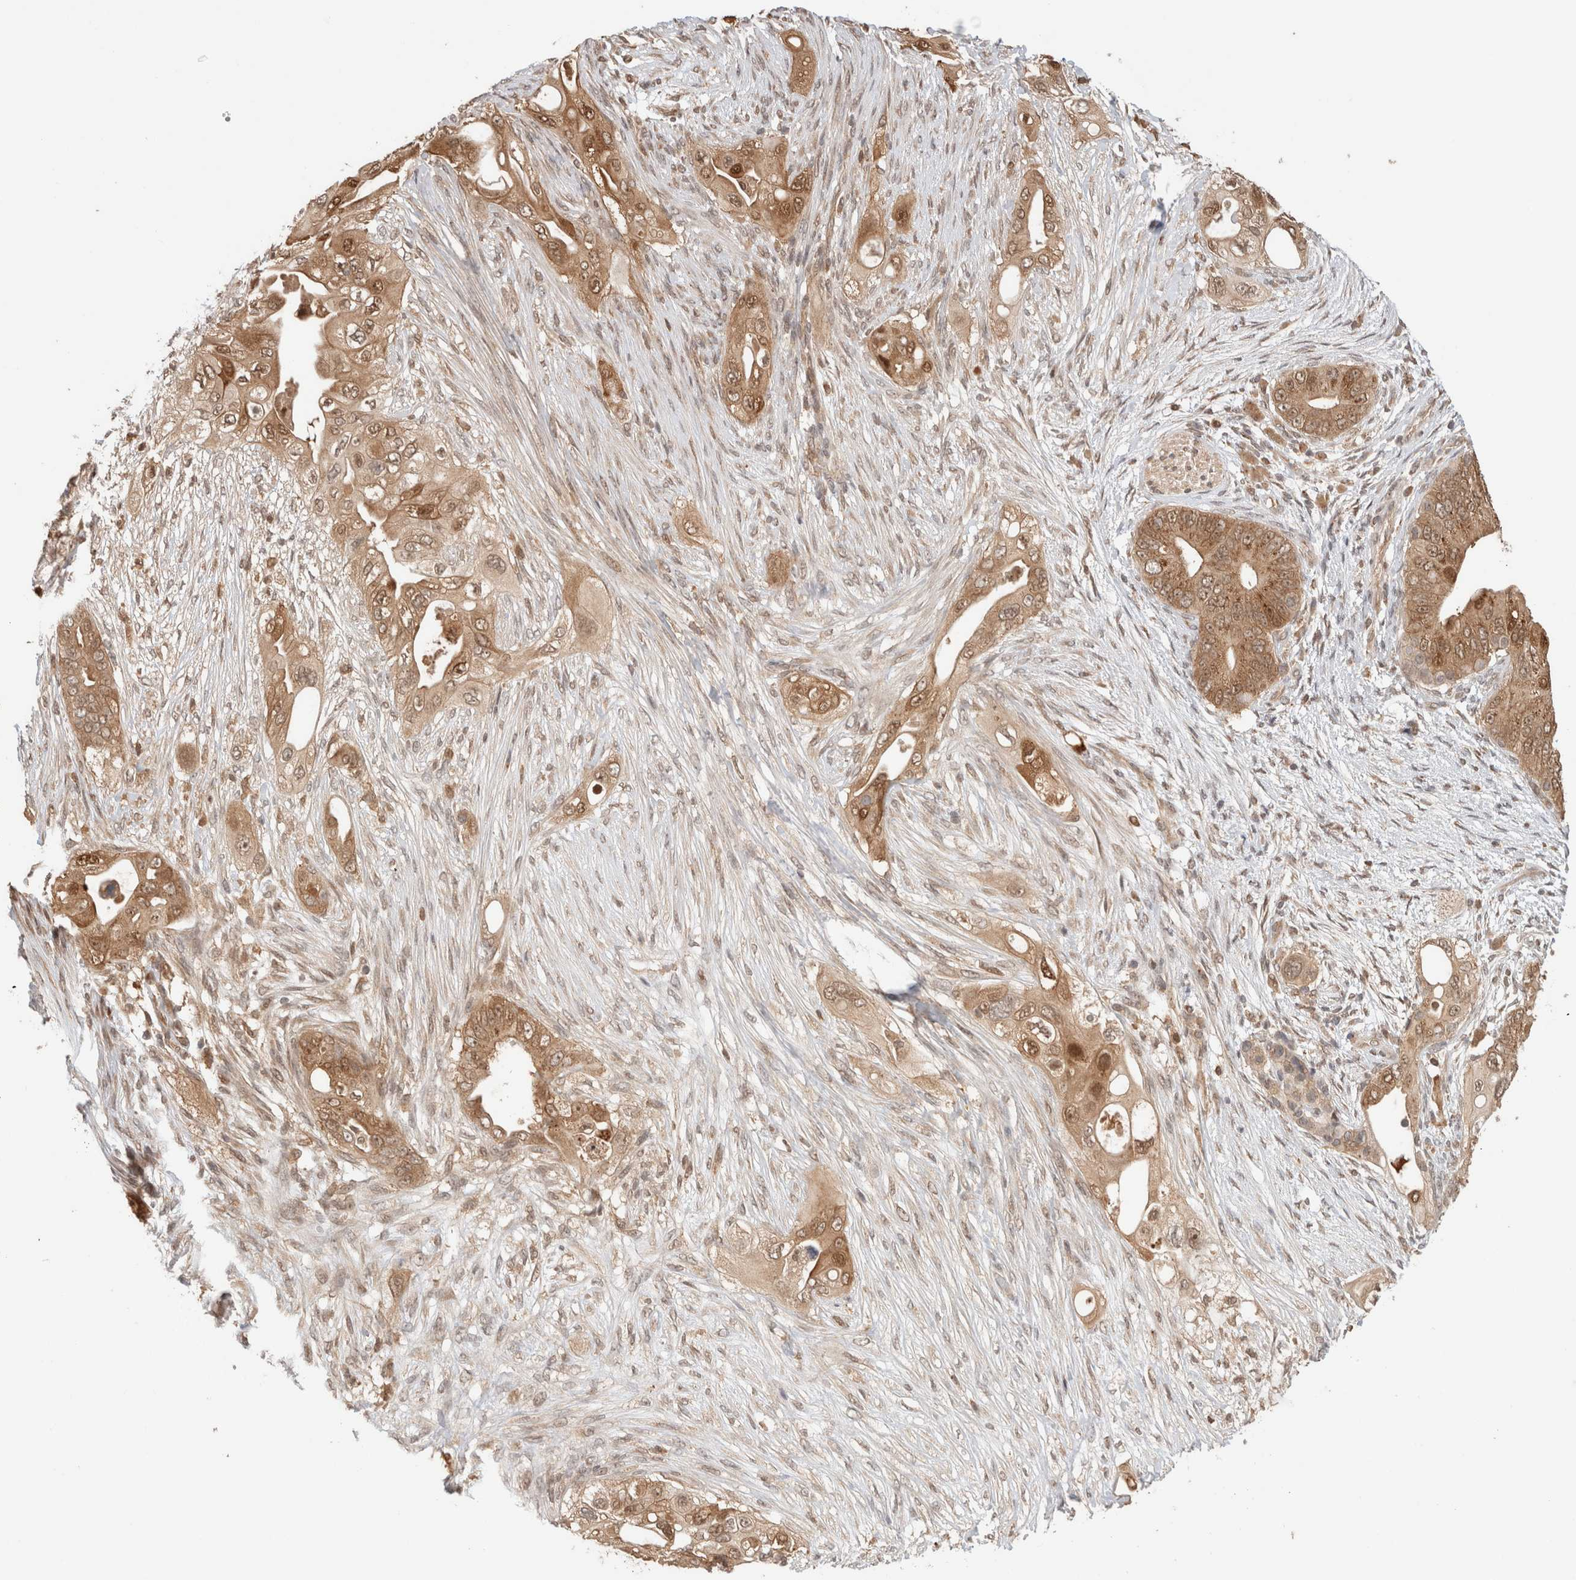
{"staining": {"intensity": "moderate", "quantity": ">75%", "location": "cytoplasmic/membranous"}, "tissue": "pancreatic cancer", "cell_type": "Tumor cells", "image_type": "cancer", "snomed": [{"axis": "morphology", "description": "Adenocarcinoma, NOS"}, {"axis": "topography", "description": "Pancreas"}], "caption": "IHC (DAB (3,3'-diaminobenzidine)) staining of adenocarcinoma (pancreatic) demonstrates moderate cytoplasmic/membranous protein positivity in about >75% of tumor cells.", "gene": "OTUD6B", "patient": {"sex": "male", "age": 53}}